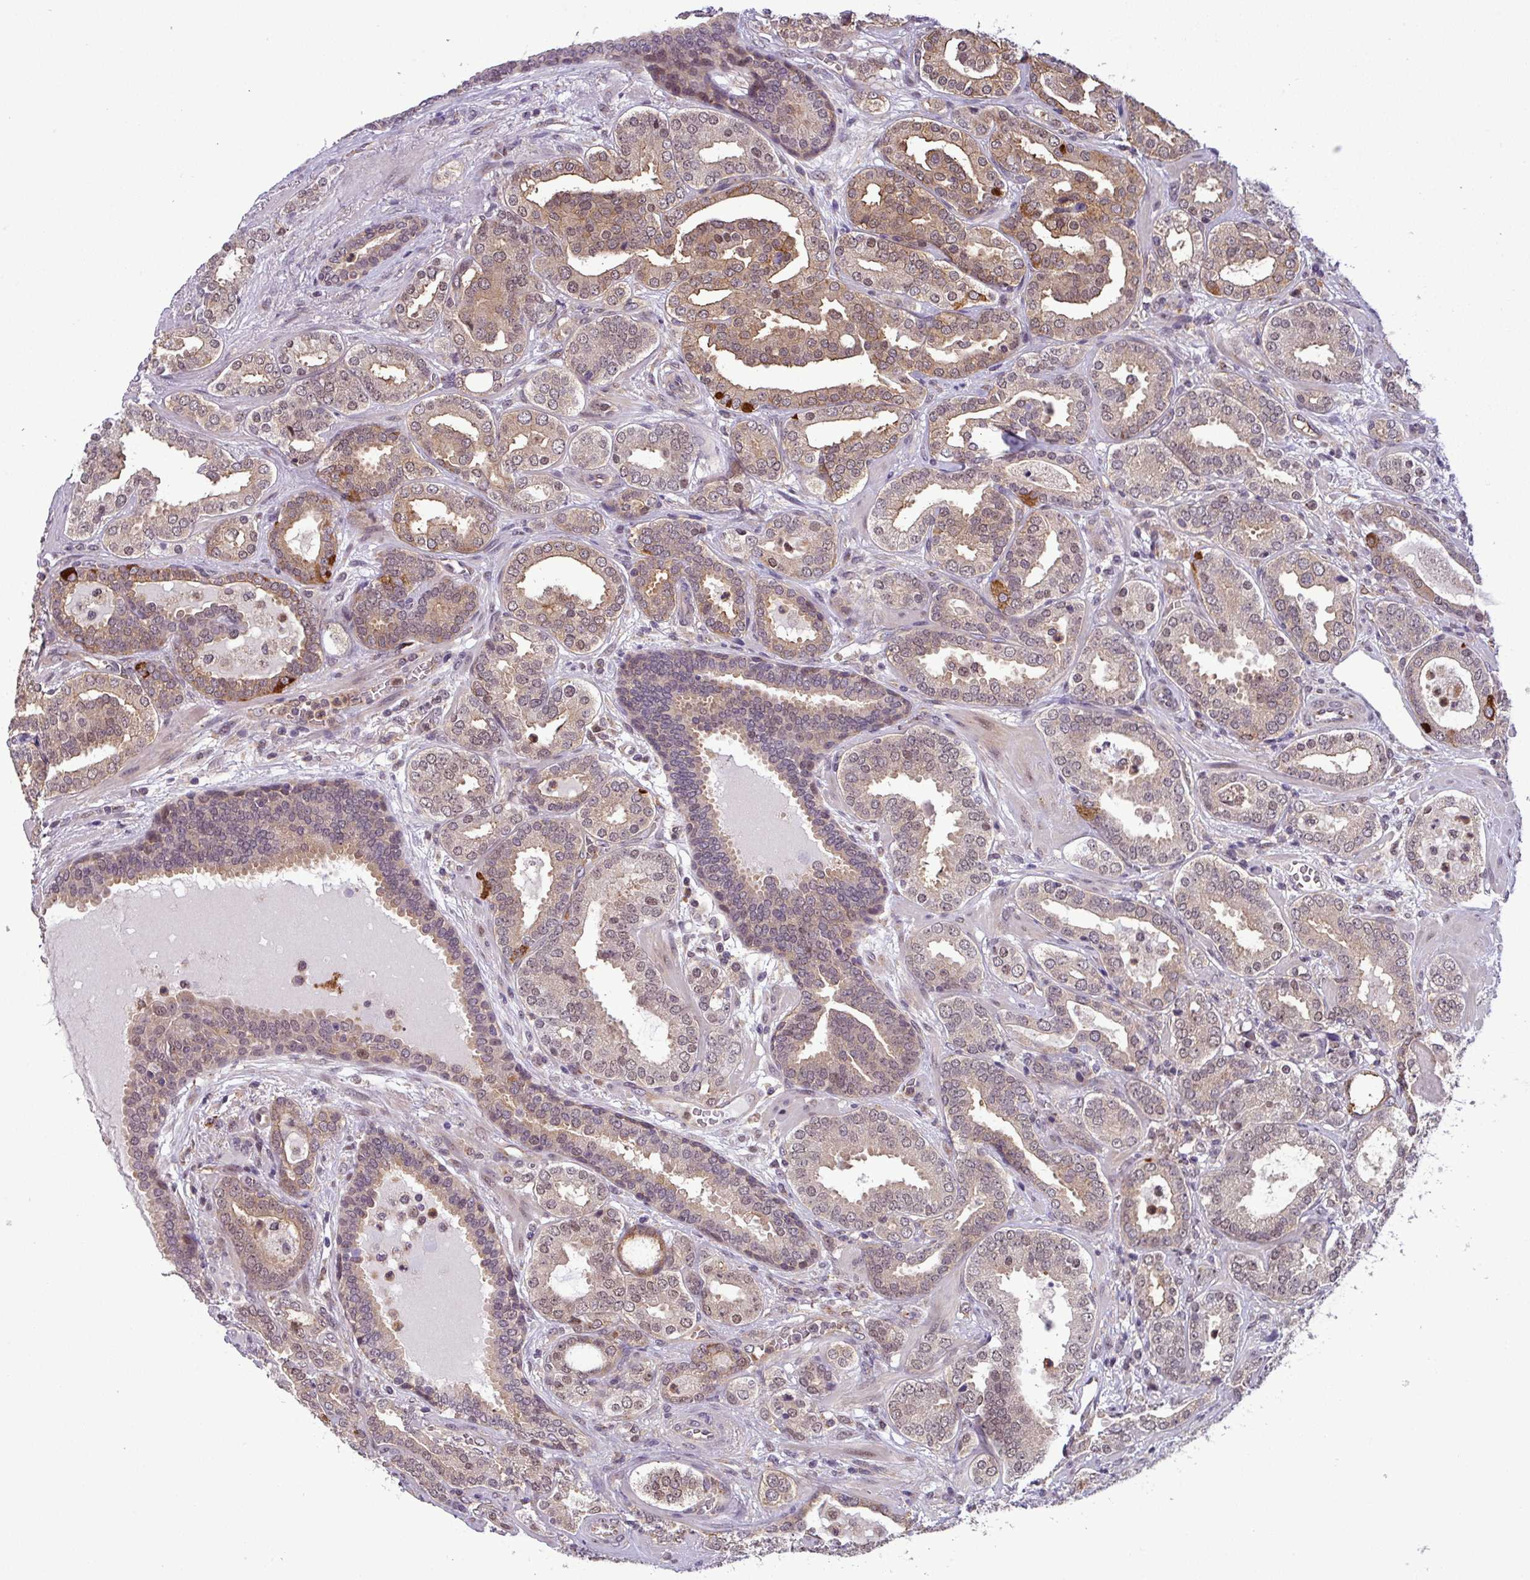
{"staining": {"intensity": "weak", "quantity": ">75%", "location": "cytoplasmic/membranous,nuclear"}, "tissue": "prostate cancer", "cell_type": "Tumor cells", "image_type": "cancer", "snomed": [{"axis": "morphology", "description": "Adenocarcinoma, High grade"}, {"axis": "topography", "description": "Prostate"}], "caption": "Human prostate cancer stained for a protein (brown) shows weak cytoplasmic/membranous and nuclear positive positivity in approximately >75% of tumor cells.", "gene": "NPFFR1", "patient": {"sex": "male", "age": 65}}